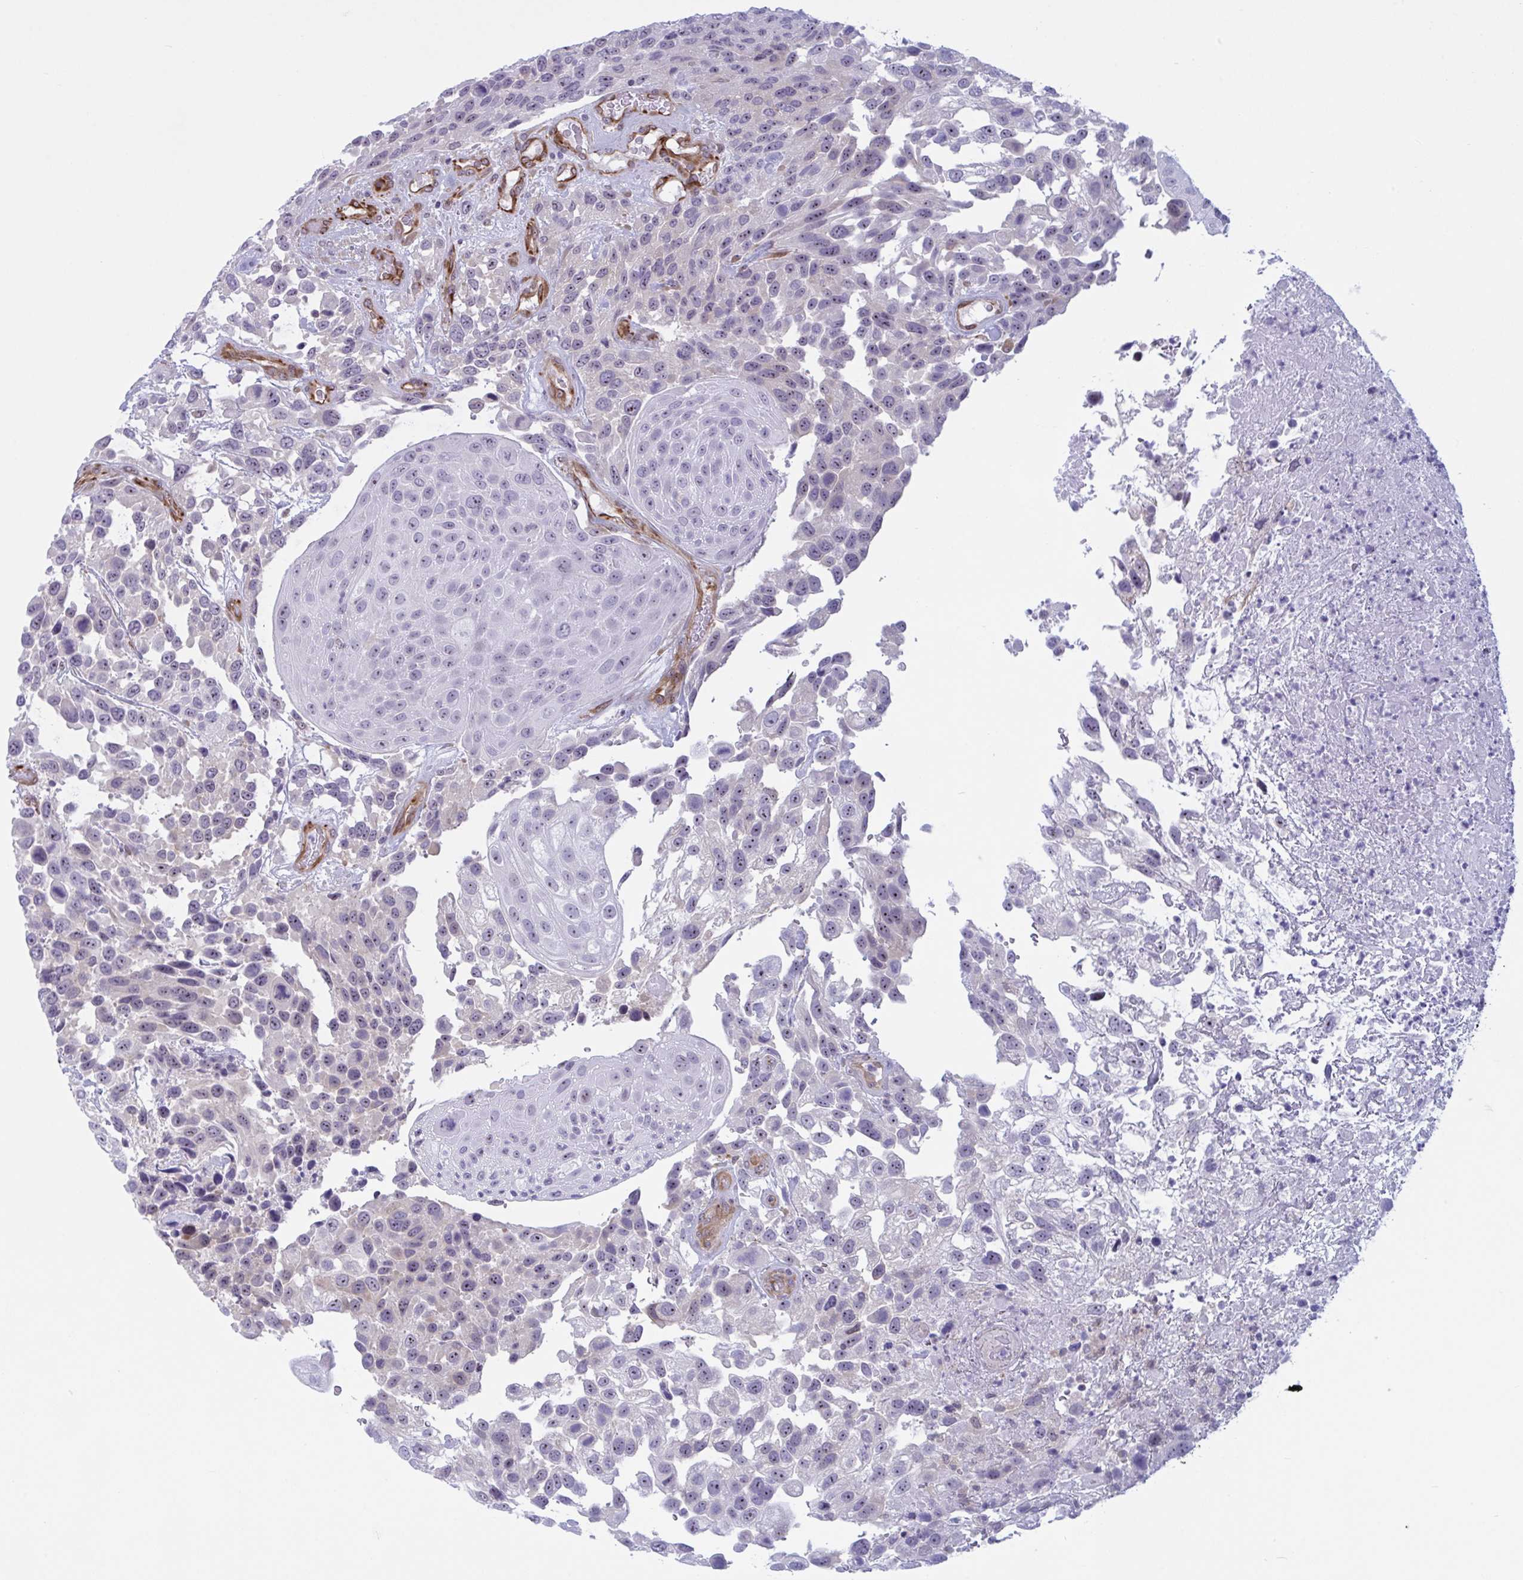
{"staining": {"intensity": "negative", "quantity": "none", "location": "none"}, "tissue": "urothelial cancer", "cell_type": "Tumor cells", "image_type": "cancer", "snomed": [{"axis": "morphology", "description": "Urothelial carcinoma, High grade"}, {"axis": "topography", "description": "Urinary bladder"}], "caption": "Photomicrograph shows no protein positivity in tumor cells of urothelial carcinoma (high-grade) tissue.", "gene": "PRRT4", "patient": {"sex": "female", "age": 70}}